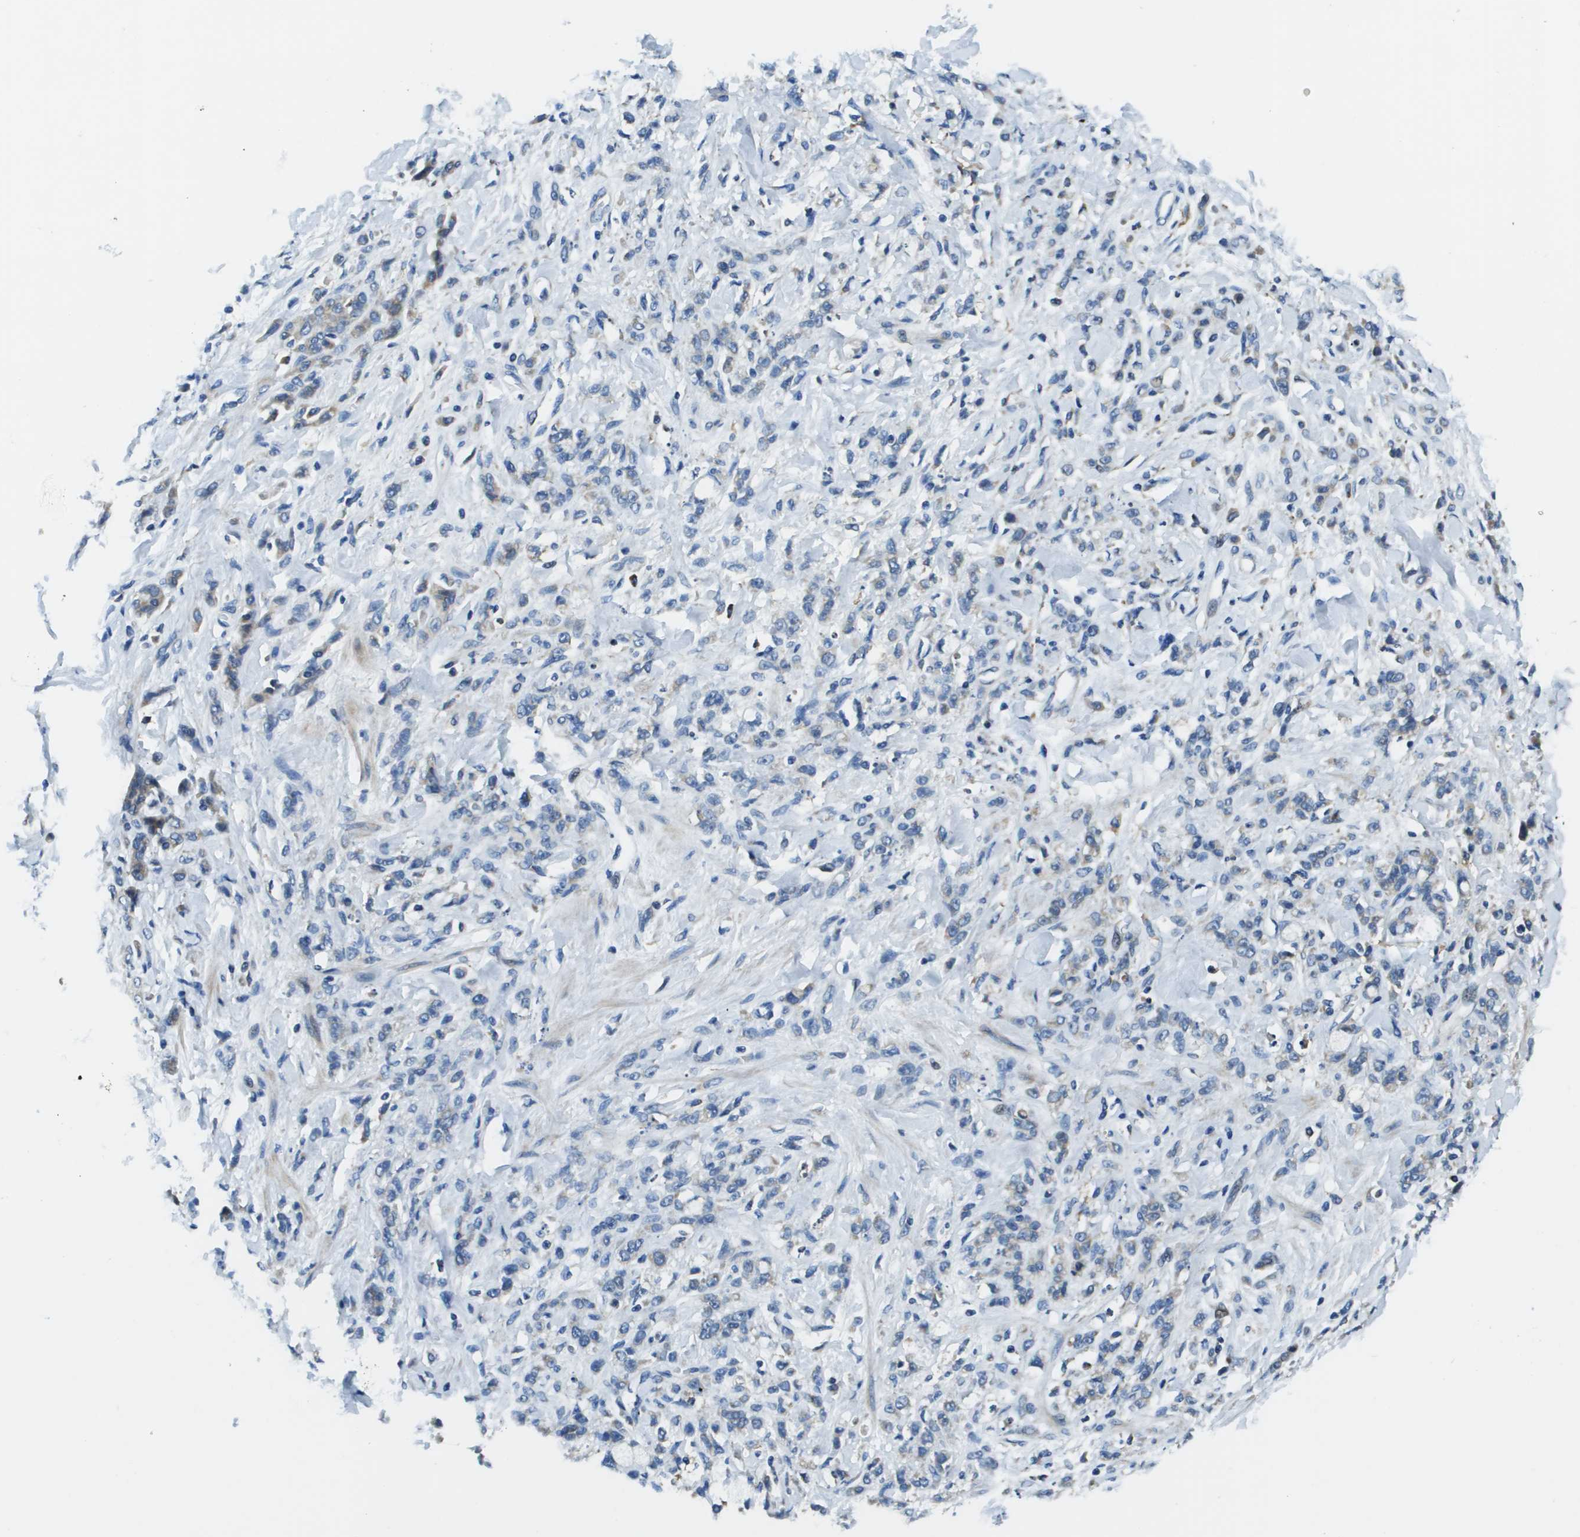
{"staining": {"intensity": "weak", "quantity": "<25%", "location": "cytoplasmic/membranous"}, "tissue": "stomach cancer", "cell_type": "Tumor cells", "image_type": "cancer", "snomed": [{"axis": "morphology", "description": "Normal tissue, NOS"}, {"axis": "morphology", "description": "Adenocarcinoma, NOS"}, {"axis": "topography", "description": "Stomach"}], "caption": "Tumor cells show no significant protein expression in stomach adenocarcinoma.", "gene": "CNPY3", "patient": {"sex": "male", "age": 82}}